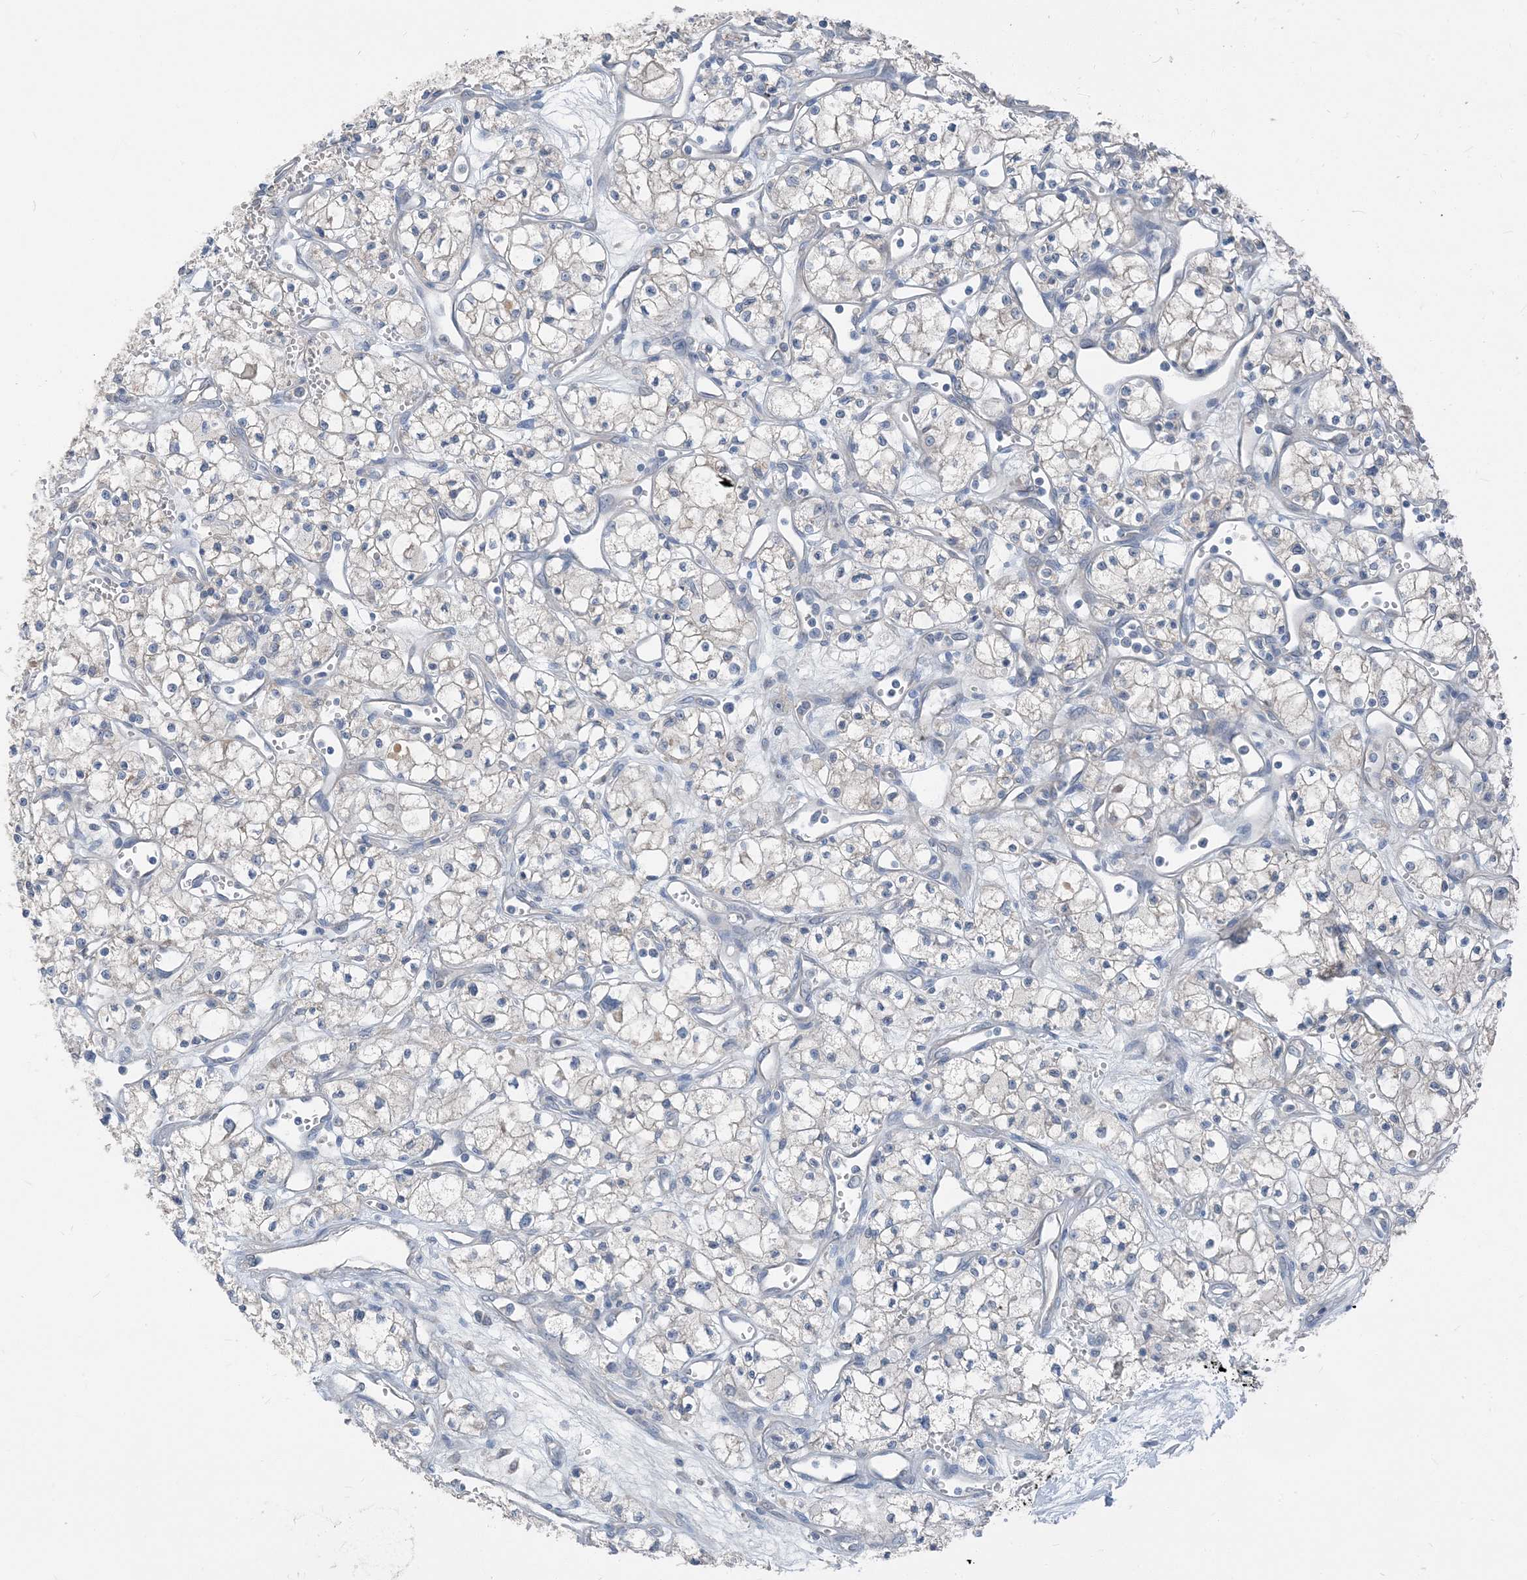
{"staining": {"intensity": "negative", "quantity": "none", "location": "none"}, "tissue": "renal cancer", "cell_type": "Tumor cells", "image_type": "cancer", "snomed": [{"axis": "morphology", "description": "Adenocarcinoma, NOS"}, {"axis": "topography", "description": "Kidney"}], "caption": "Tumor cells are negative for protein expression in human renal adenocarcinoma. Brightfield microscopy of immunohistochemistry stained with DAB (brown) and hematoxylin (blue), captured at high magnification.", "gene": "NCOA7", "patient": {"sex": "male", "age": 59}}